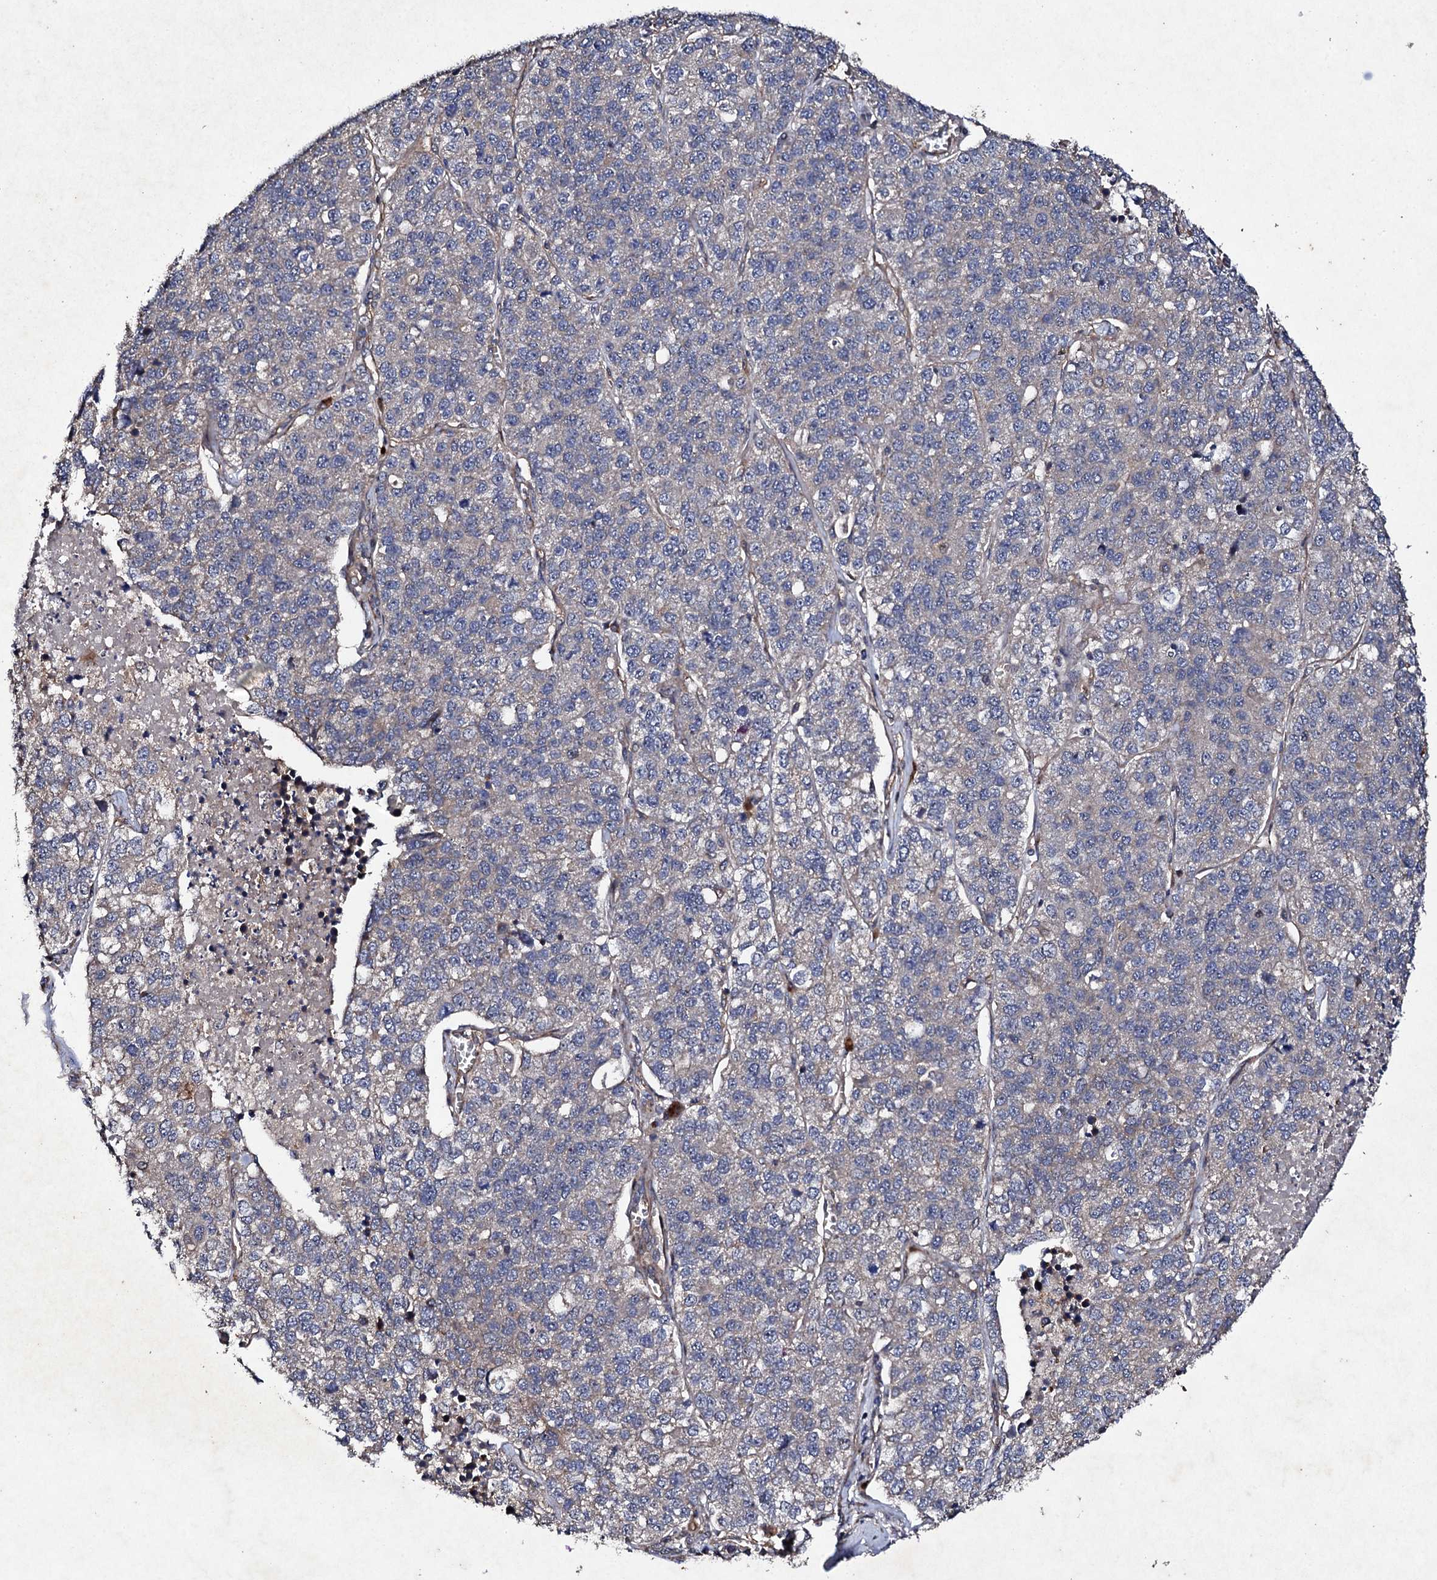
{"staining": {"intensity": "negative", "quantity": "none", "location": "none"}, "tissue": "lung cancer", "cell_type": "Tumor cells", "image_type": "cancer", "snomed": [{"axis": "morphology", "description": "Adenocarcinoma, NOS"}, {"axis": "topography", "description": "Lung"}], "caption": "Tumor cells are negative for protein expression in human adenocarcinoma (lung). (Brightfield microscopy of DAB immunohistochemistry (IHC) at high magnification).", "gene": "MOCOS", "patient": {"sex": "male", "age": 49}}